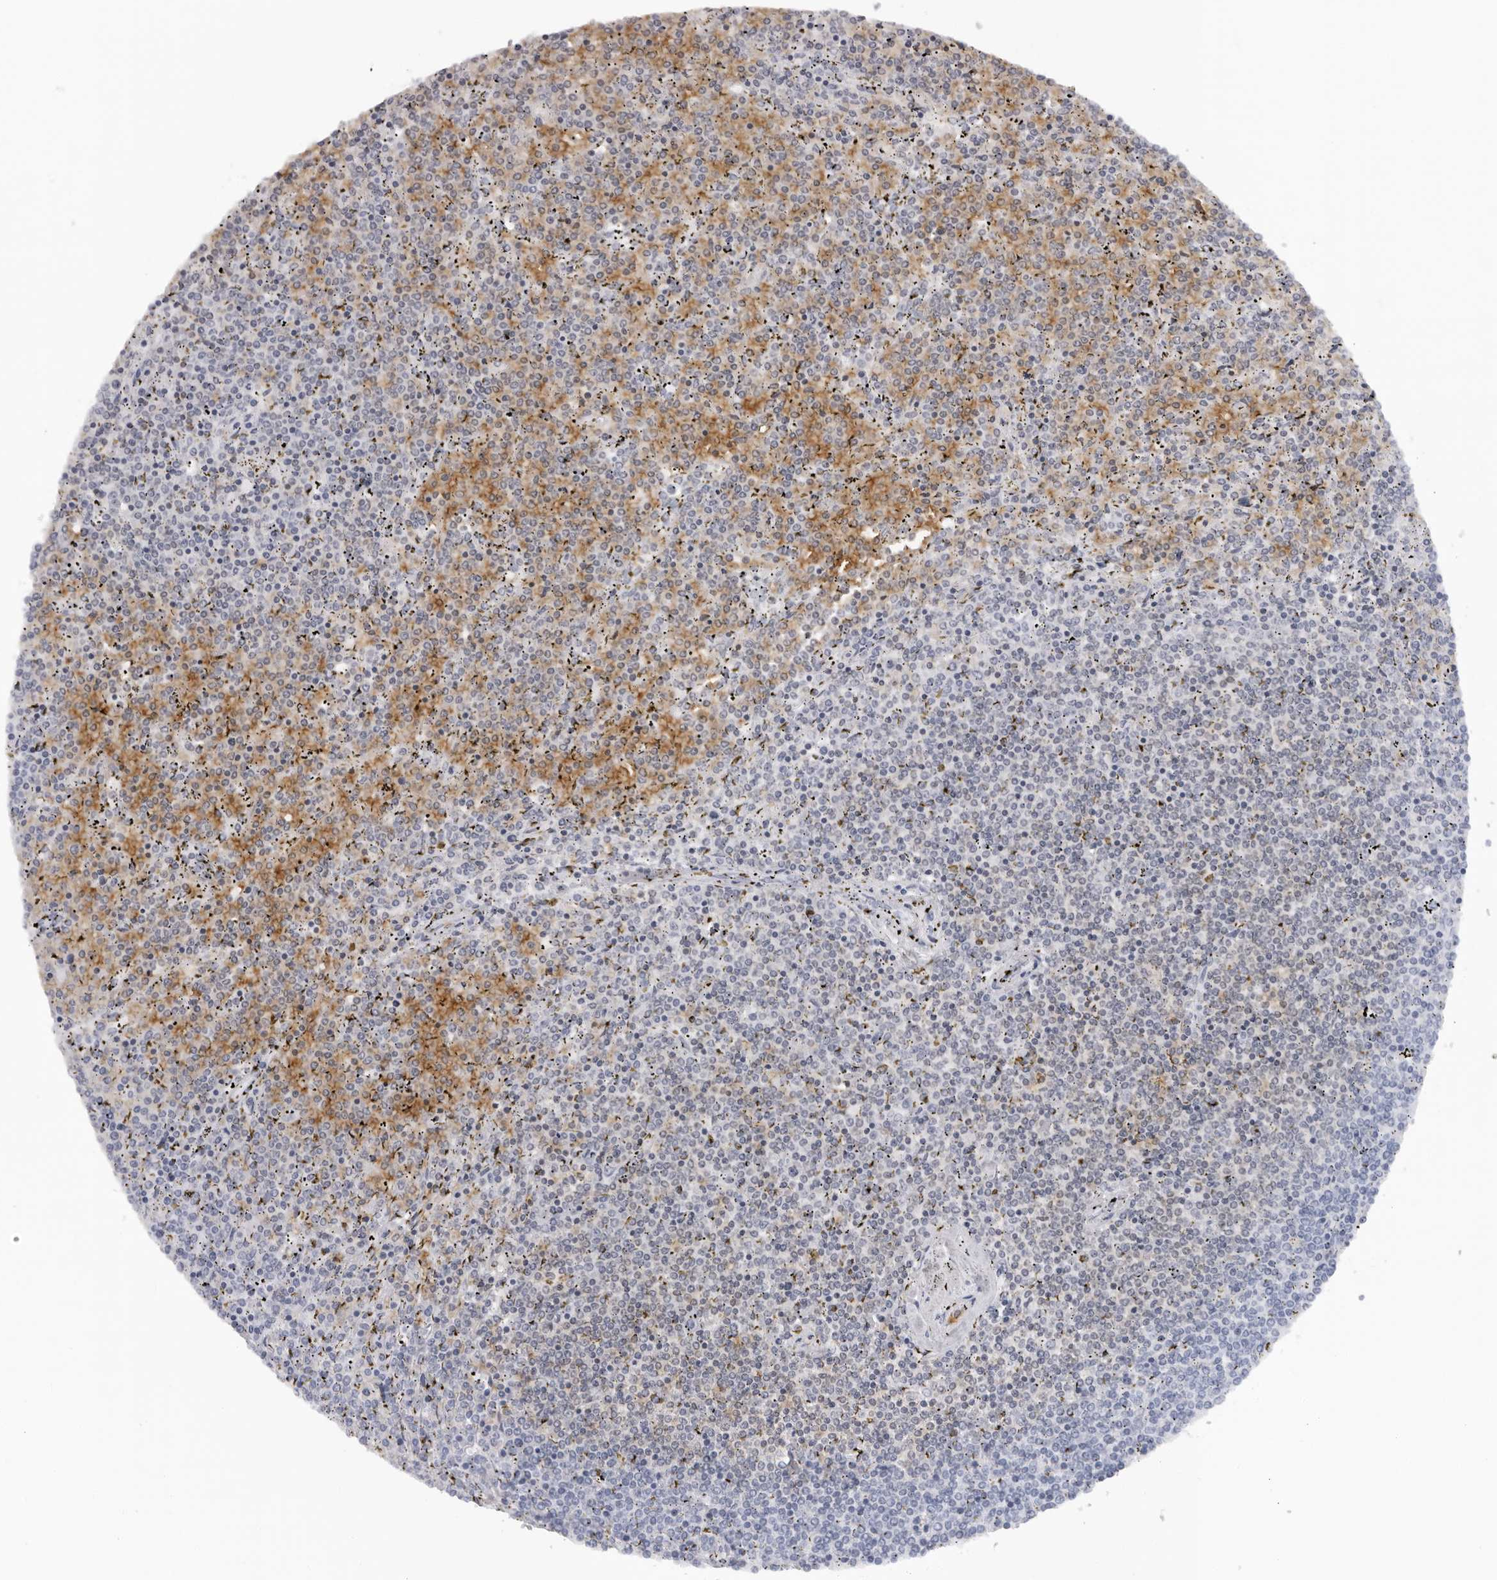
{"staining": {"intensity": "negative", "quantity": "none", "location": "none"}, "tissue": "lymphoma", "cell_type": "Tumor cells", "image_type": "cancer", "snomed": [{"axis": "morphology", "description": "Malignant lymphoma, non-Hodgkin's type, Low grade"}, {"axis": "topography", "description": "Spleen"}], "caption": "Immunohistochemistry image of human malignant lymphoma, non-Hodgkin's type (low-grade) stained for a protein (brown), which demonstrates no expression in tumor cells.", "gene": "EPB41", "patient": {"sex": "female", "age": 19}}